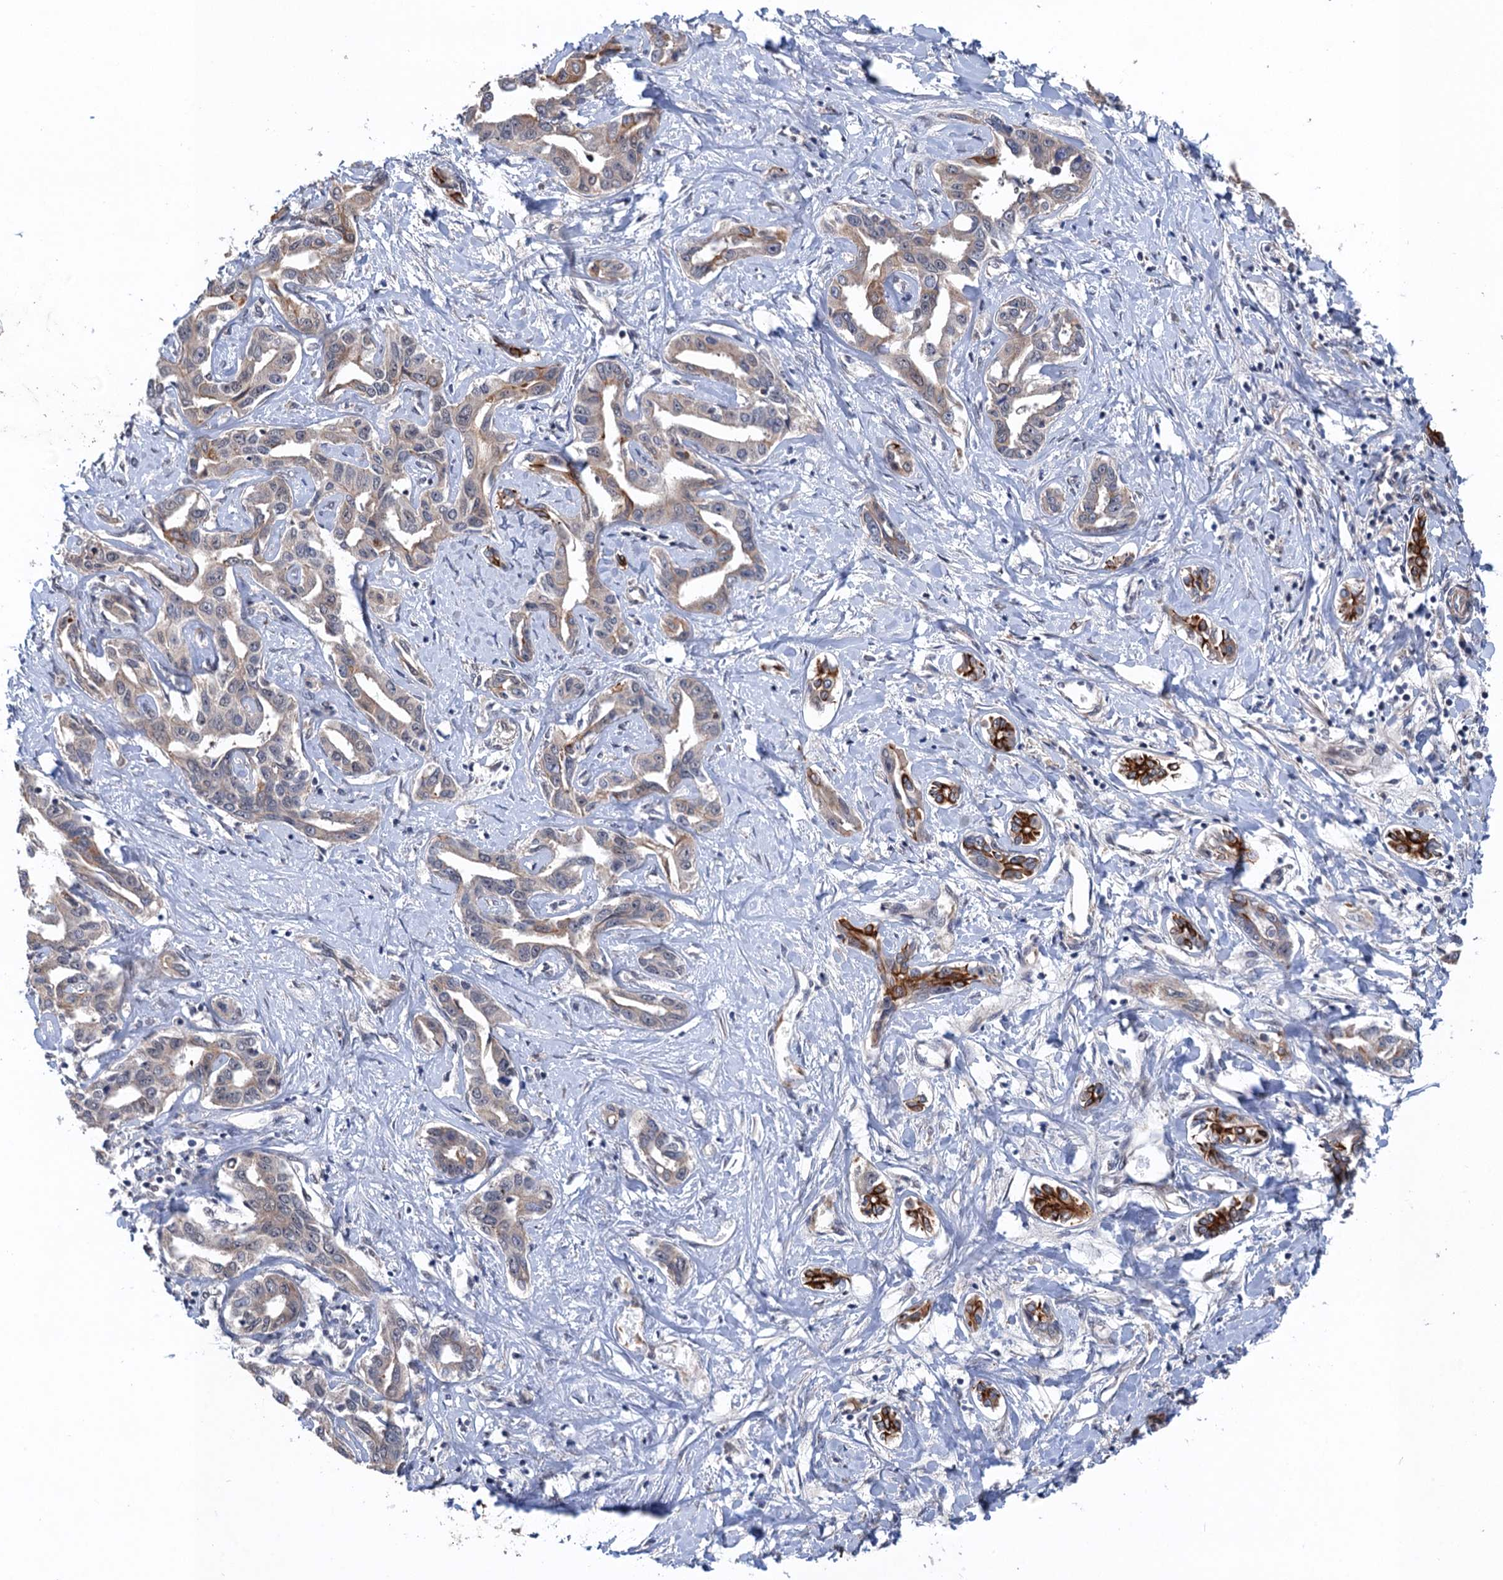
{"staining": {"intensity": "moderate", "quantity": "<25%", "location": "cytoplasmic/membranous"}, "tissue": "liver cancer", "cell_type": "Tumor cells", "image_type": "cancer", "snomed": [{"axis": "morphology", "description": "Cholangiocarcinoma"}, {"axis": "topography", "description": "Liver"}], "caption": "Liver cholangiocarcinoma stained with a brown dye reveals moderate cytoplasmic/membranous positive staining in approximately <25% of tumor cells.", "gene": "TTC31", "patient": {"sex": "male", "age": 59}}